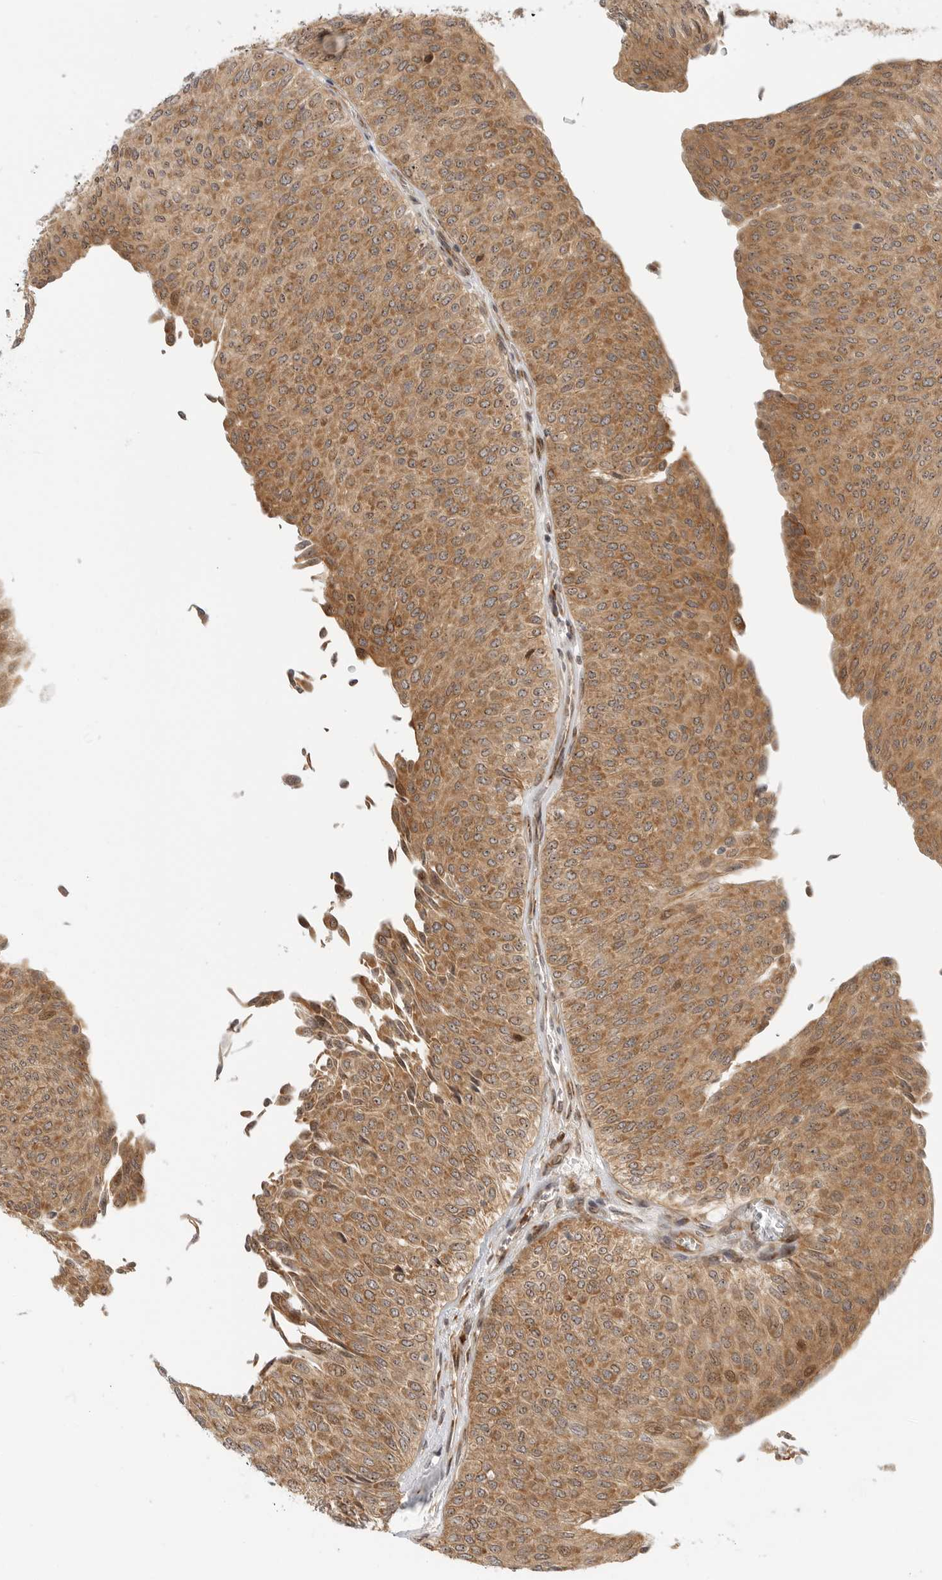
{"staining": {"intensity": "moderate", "quantity": ">75%", "location": "cytoplasmic/membranous"}, "tissue": "urothelial cancer", "cell_type": "Tumor cells", "image_type": "cancer", "snomed": [{"axis": "morphology", "description": "Urothelial carcinoma, Low grade"}, {"axis": "topography", "description": "Urinary bladder"}], "caption": "Urothelial carcinoma (low-grade) tissue reveals moderate cytoplasmic/membranous staining in about >75% of tumor cells (Stains: DAB (3,3'-diaminobenzidine) in brown, nuclei in blue, Microscopy: brightfield microscopy at high magnification).", "gene": "DSCC1", "patient": {"sex": "male", "age": 78}}